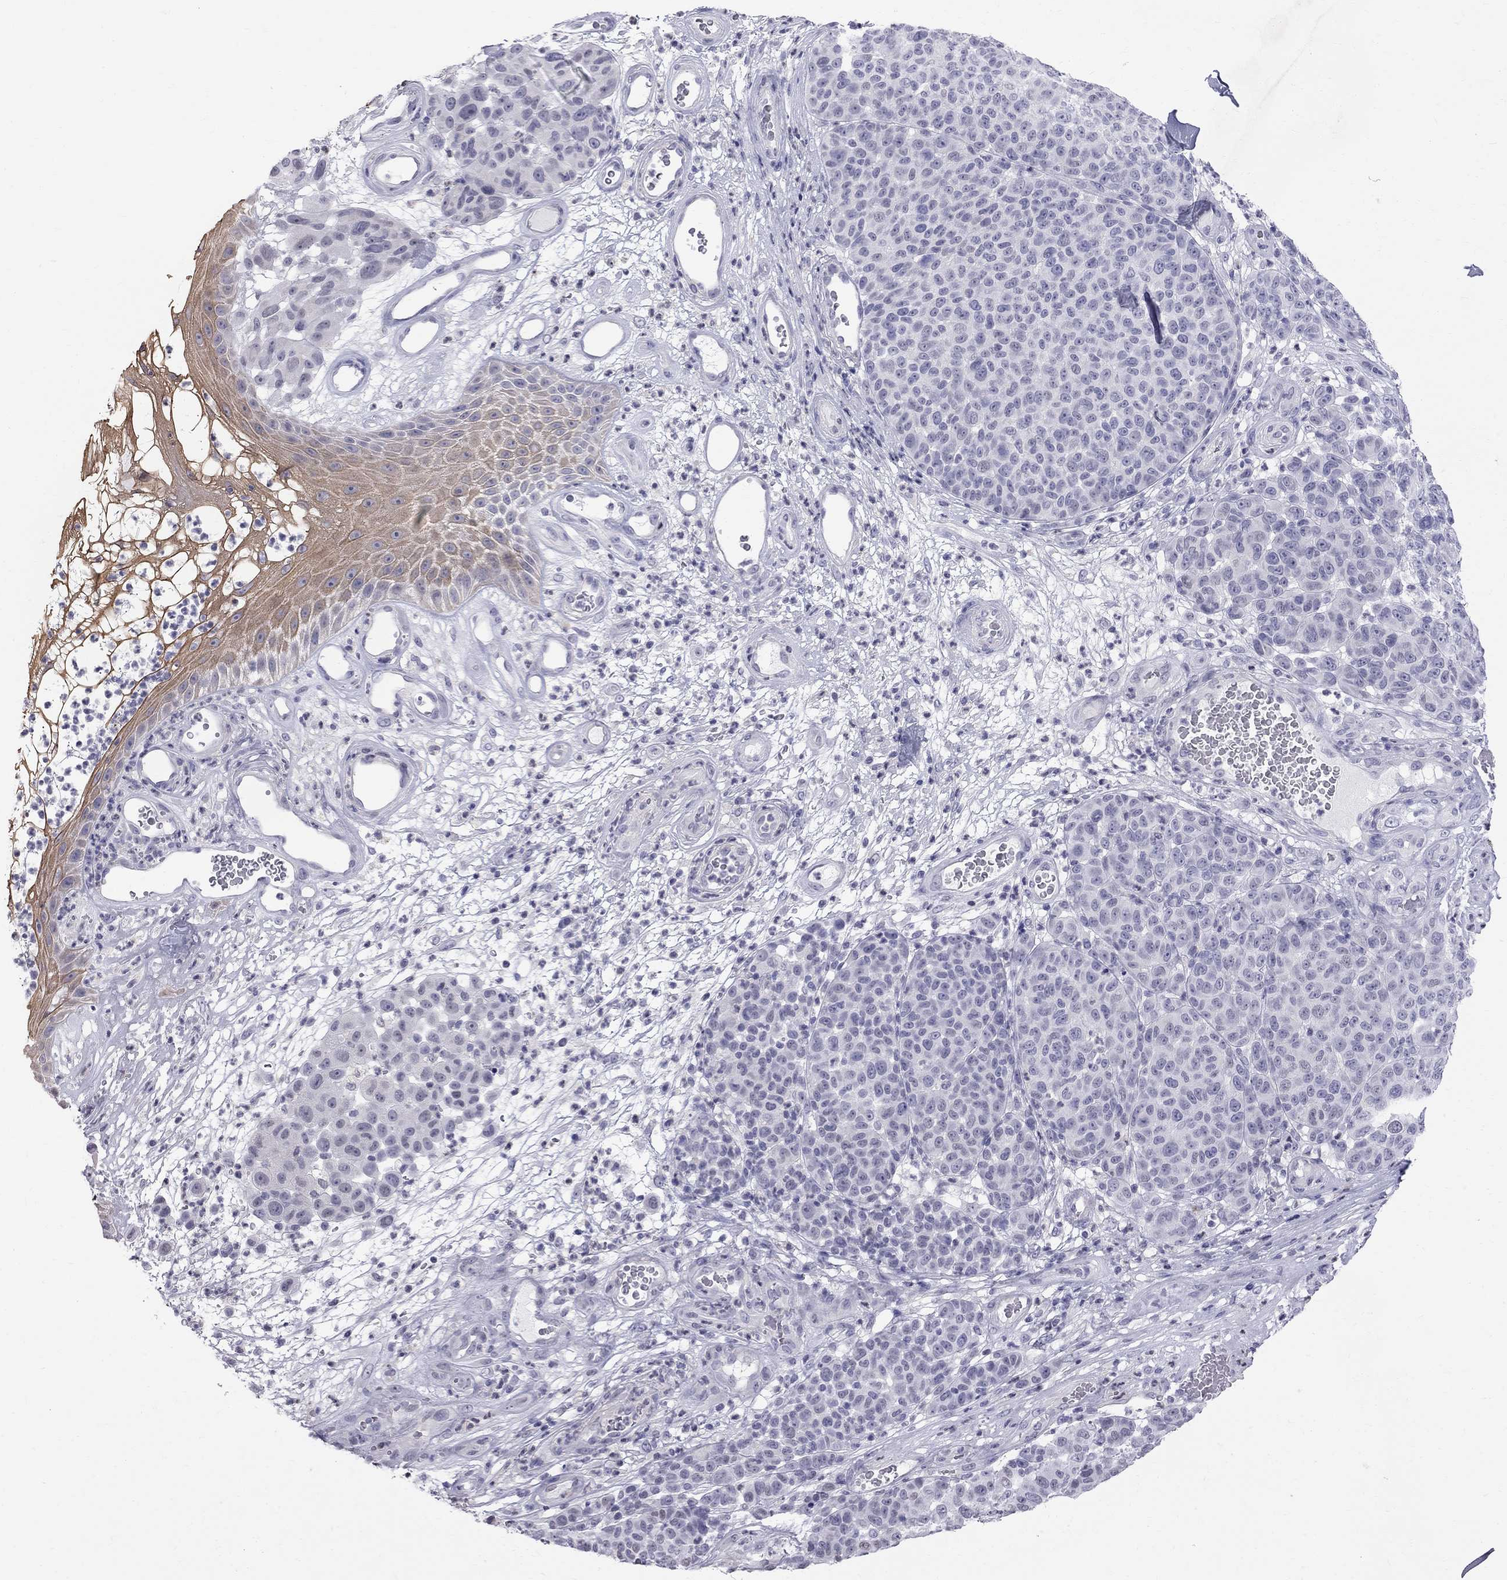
{"staining": {"intensity": "negative", "quantity": "none", "location": "none"}, "tissue": "melanoma", "cell_type": "Tumor cells", "image_type": "cancer", "snomed": [{"axis": "morphology", "description": "Malignant melanoma, NOS"}, {"axis": "topography", "description": "Skin"}], "caption": "Malignant melanoma was stained to show a protein in brown. There is no significant positivity in tumor cells.", "gene": "MUC15", "patient": {"sex": "male", "age": 59}}